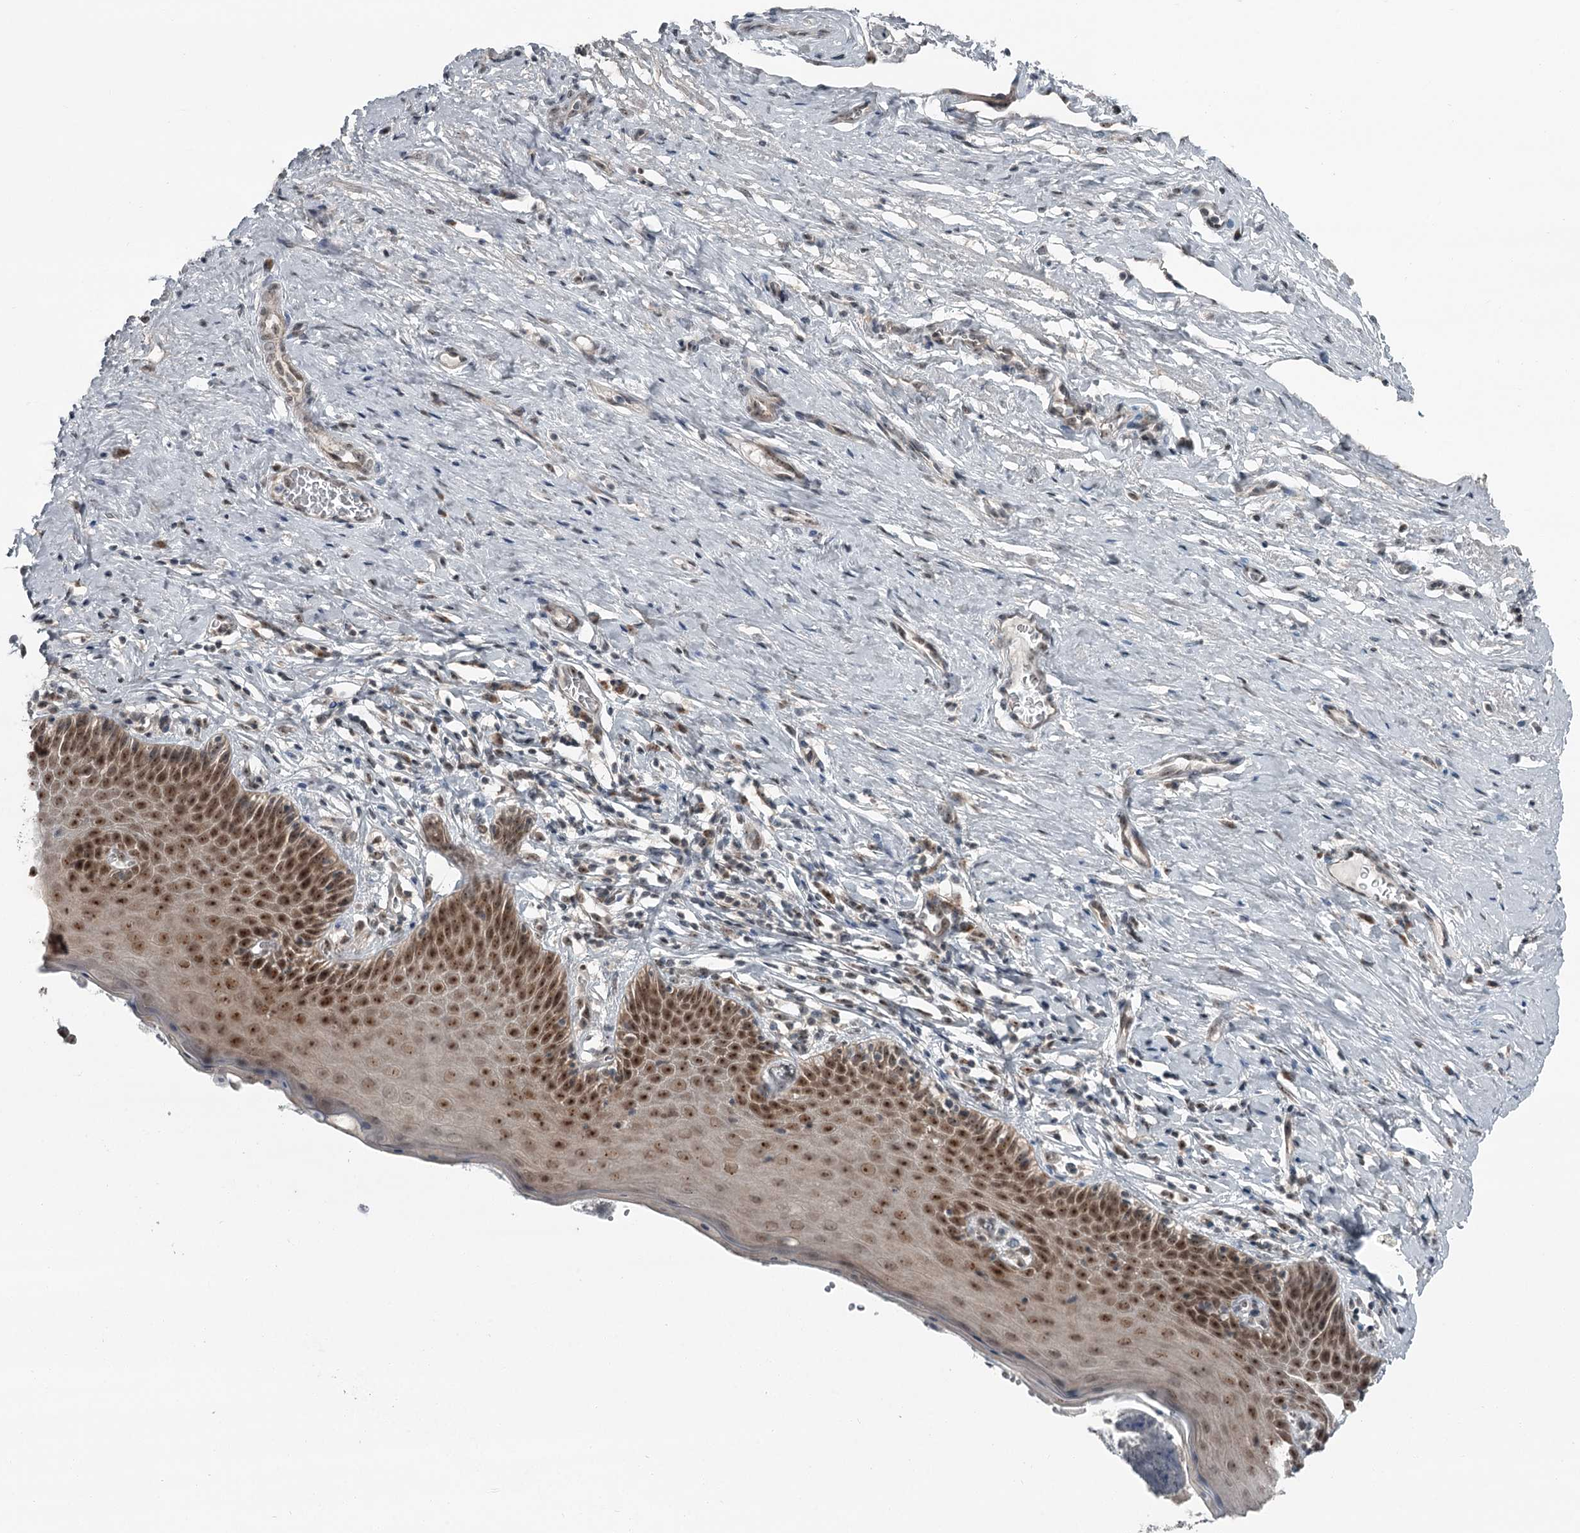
{"staining": {"intensity": "weak", "quantity": "<25%", "location": "cytoplasmic/membranous"}, "tissue": "cervix", "cell_type": "Glandular cells", "image_type": "normal", "snomed": [{"axis": "morphology", "description": "Normal tissue, NOS"}, {"axis": "topography", "description": "Cervix"}], "caption": "Image shows no significant protein staining in glandular cells of unremarkable cervix.", "gene": "EXOSC1", "patient": {"sex": "female", "age": 42}}